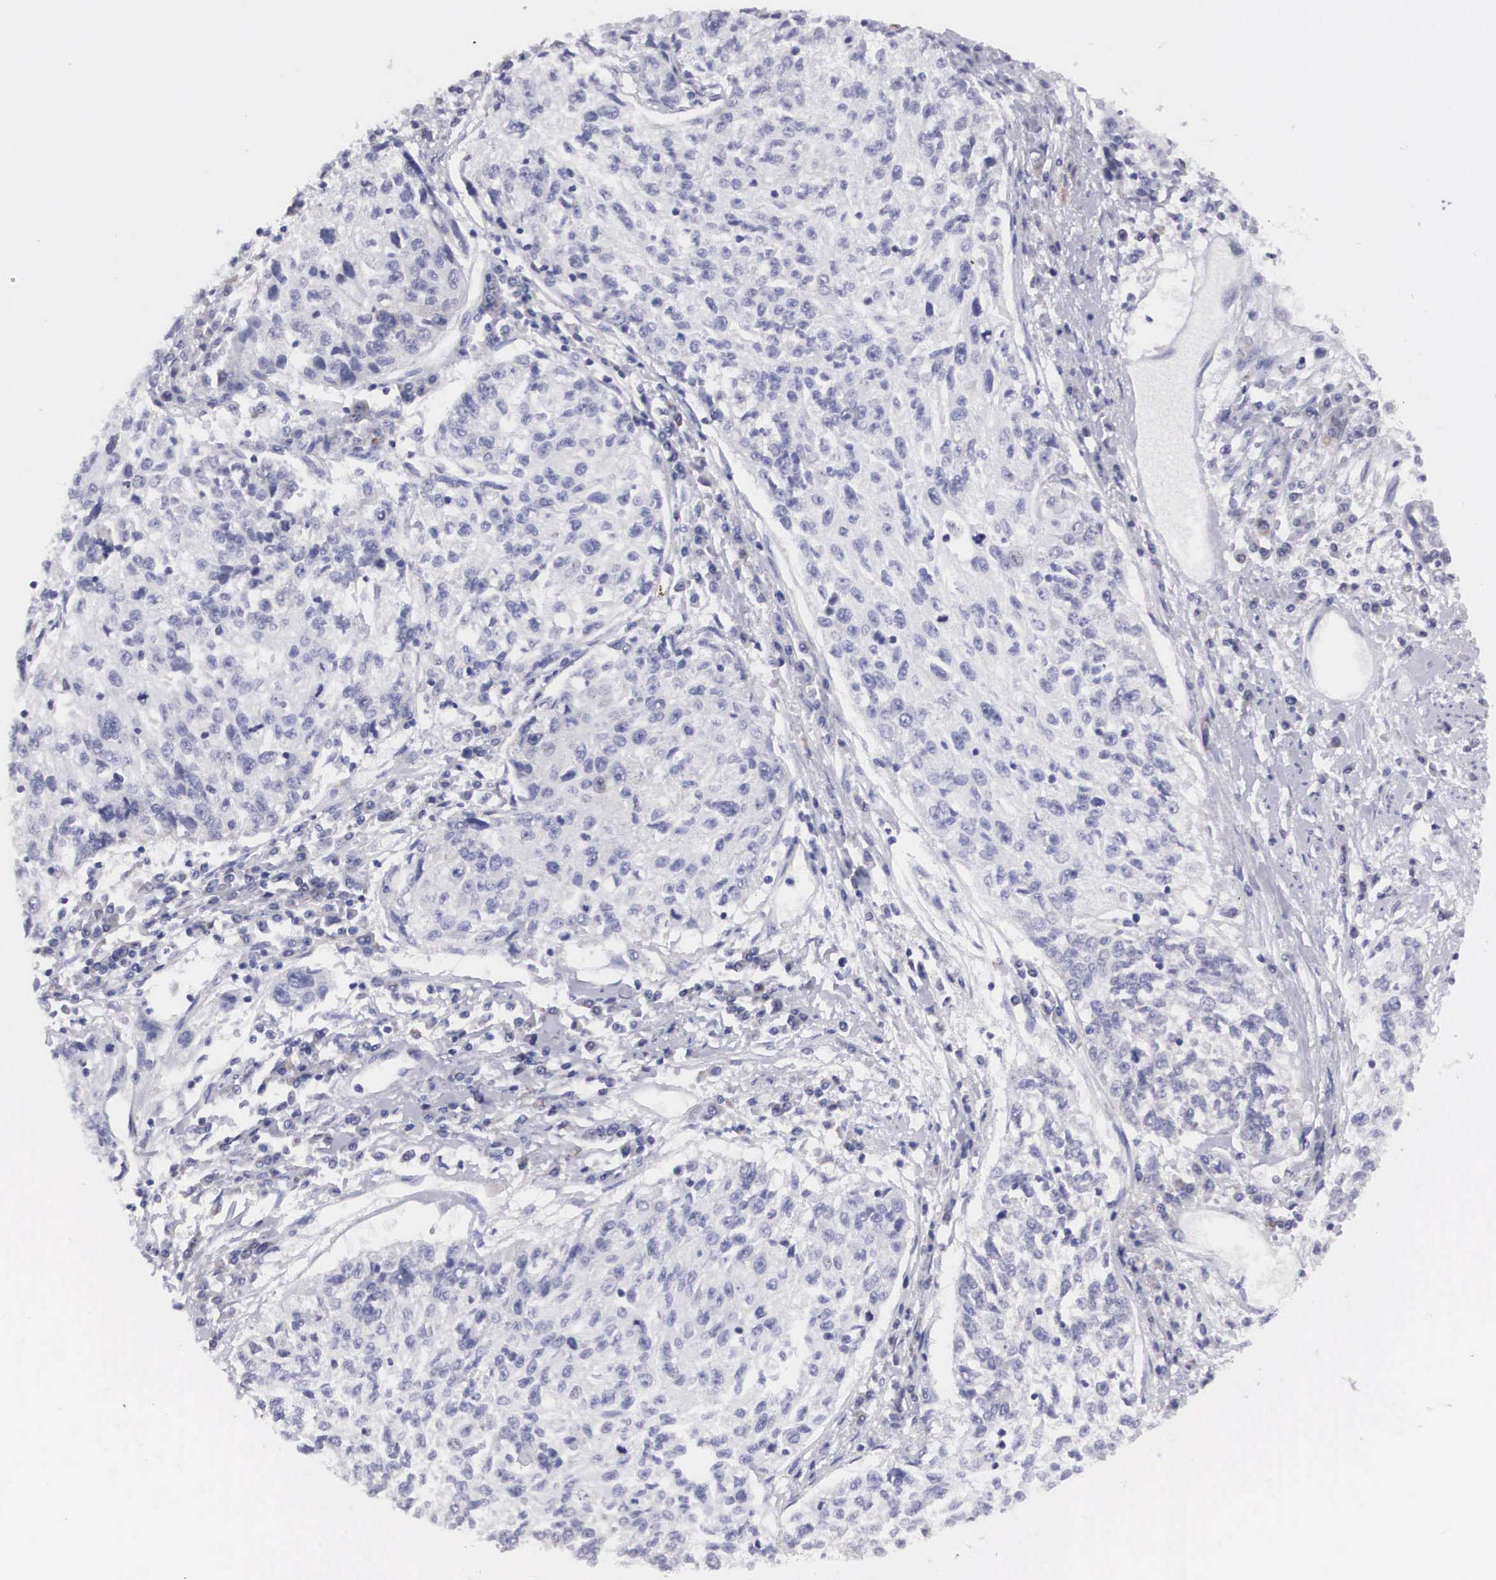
{"staining": {"intensity": "negative", "quantity": "none", "location": "none"}, "tissue": "cervical cancer", "cell_type": "Tumor cells", "image_type": "cancer", "snomed": [{"axis": "morphology", "description": "Squamous cell carcinoma, NOS"}, {"axis": "topography", "description": "Cervix"}], "caption": "Tumor cells are negative for protein expression in human cervical cancer (squamous cell carcinoma).", "gene": "ARMCX3", "patient": {"sex": "female", "age": 57}}